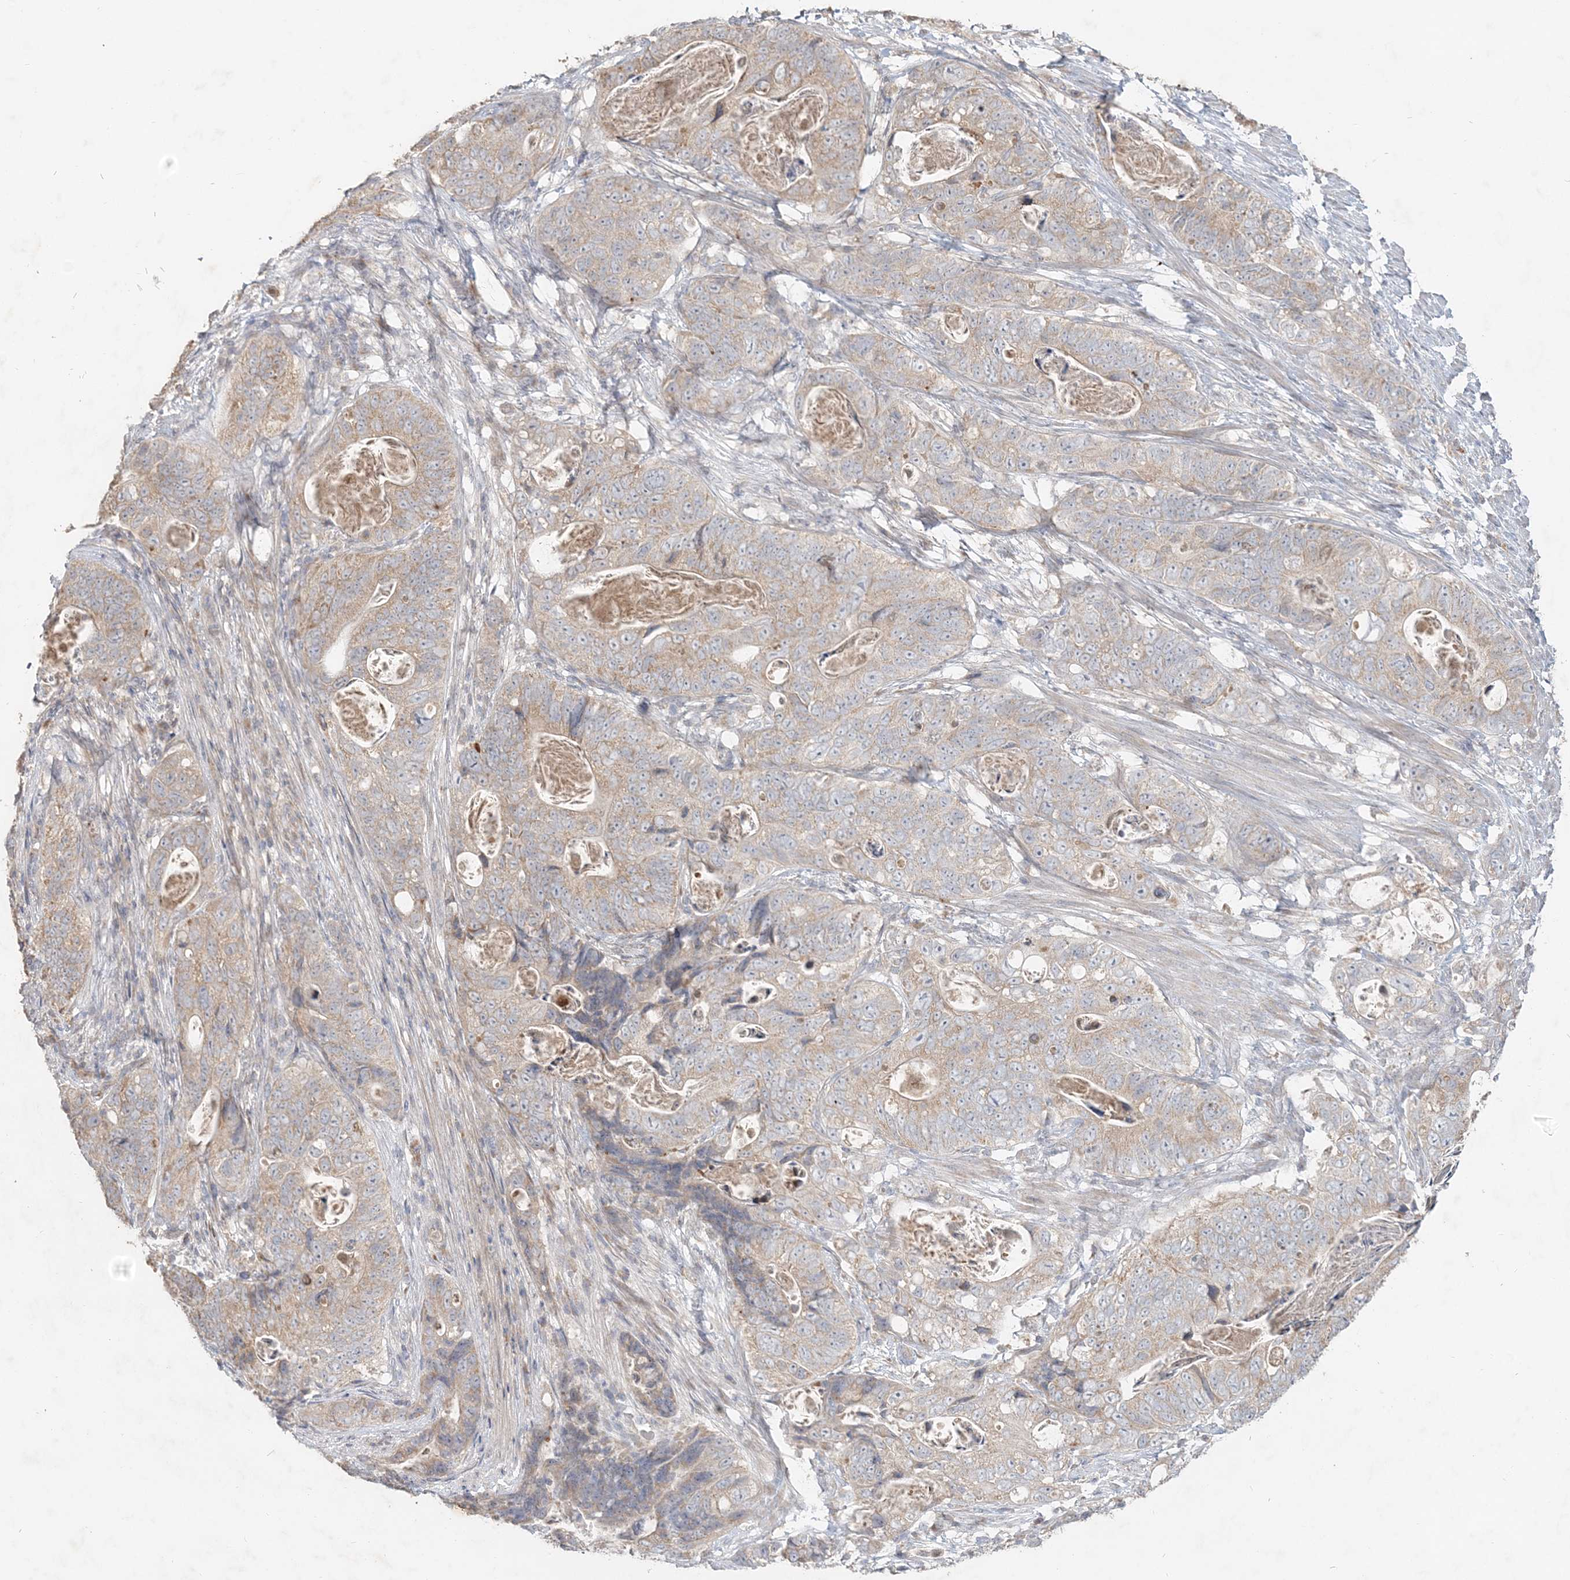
{"staining": {"intensity": "weak", "quantity": ">75%", "location": "cytoplasmic/membranous"}, "tissue": "stomach cancer", "cell_type": "Tumor cells", "image_type": "cancer", "snomed": [{"axis": "morphology", "description": "Normal tissue, NOS"}, {"axis": "morphology", "description": "Adenocarcinoma, NOS"}, {"axis": "topography", "description": "Stomach"}], "caption": "A photomicrograph showing weak cytoplasmic/membranous expression in approximately >75% of tumor cells in stomach cancer, as visualized by brown immunohistochemical staining.", "gene": "RAB14", "patient": {"sex": "female", "age": 89}}